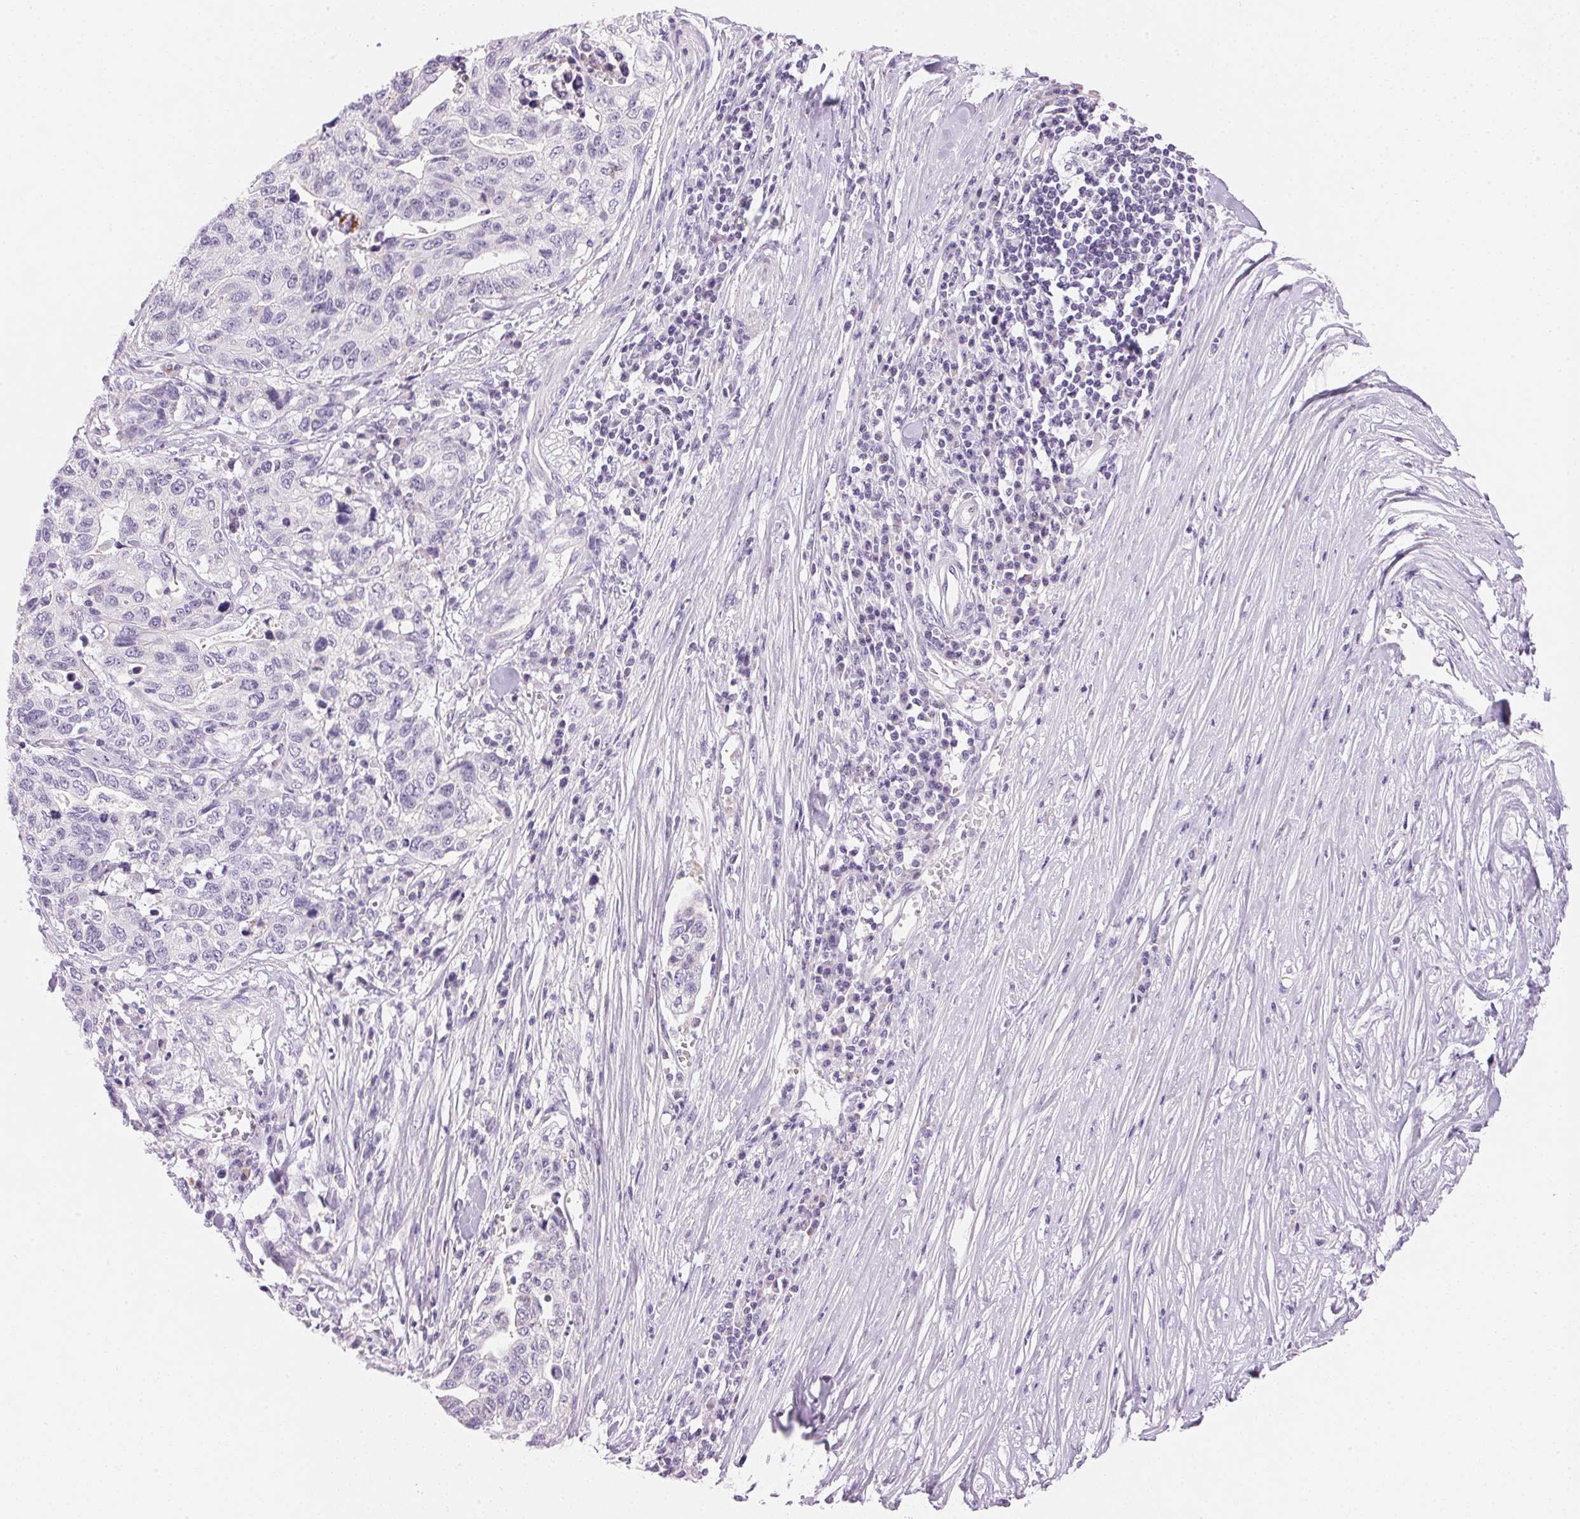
{"staining": {"intensity": "moderate", "quantity": "<25%", "location": "cytoplasmic/membranous"}, "tissue": "stomach cancer", "cell_type": "Tumor cells", "image_type": "cancer", "snomed": [{"axis": "morphology", "description": "Adenocarcinoma, NOS"}, {"axis": "topography", "description": "Stomach, upper"}], "caption": "A micrograph showing moderate cytoplasmic/membranous expression in about <25% of tumor cells in stomach cancer (adenocarcinoma), as visualized by brown immunohistochemical staining.", "gene": "CYP11B1", "patient": {"sex": "female", "age": 67}}